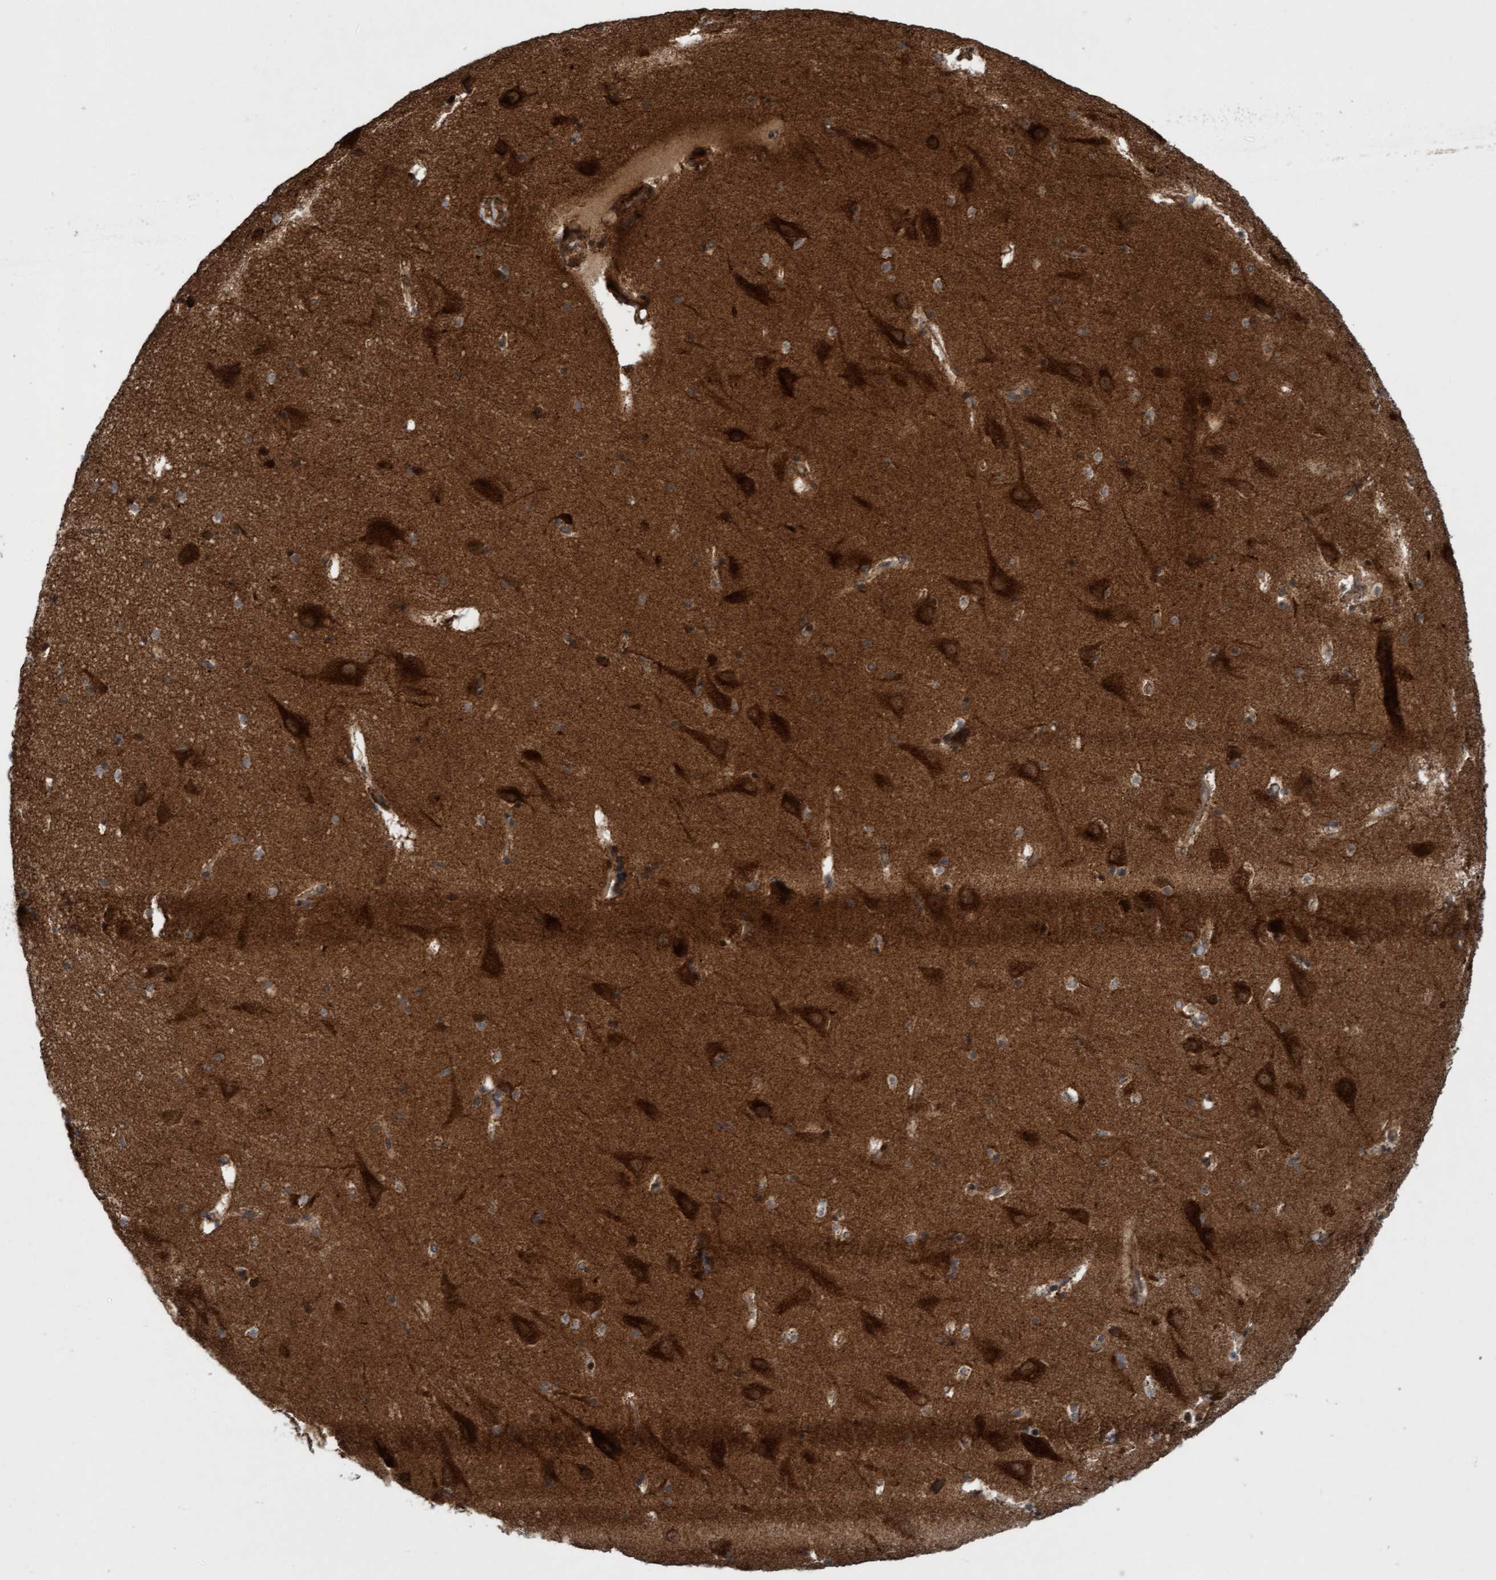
{"staining": {"intensity": "moderate", "quantity": "25%-75%", "location": "cytoplasmic/membranous"}, "tissue": "hippocampus", "cell_type": "Glial cells", "image_type": "normal", "snomed": [{"axis": "morphology", "description": "Normal tissue, NOS"}, {"axis": "topography", "description": "Hippocampus"}], "caption": "IHC of benign hippocampus reveals medium levels of moderate cytoplasmic/membranous positivity in about 25%-75% of glial cells. The staining was performed using DAB, with brown indicating positive protein expression. Nuclei are stained blue with hematoxylin.", "gene": "ITFG1", "patient": {"sex": "male", "age": 45}}